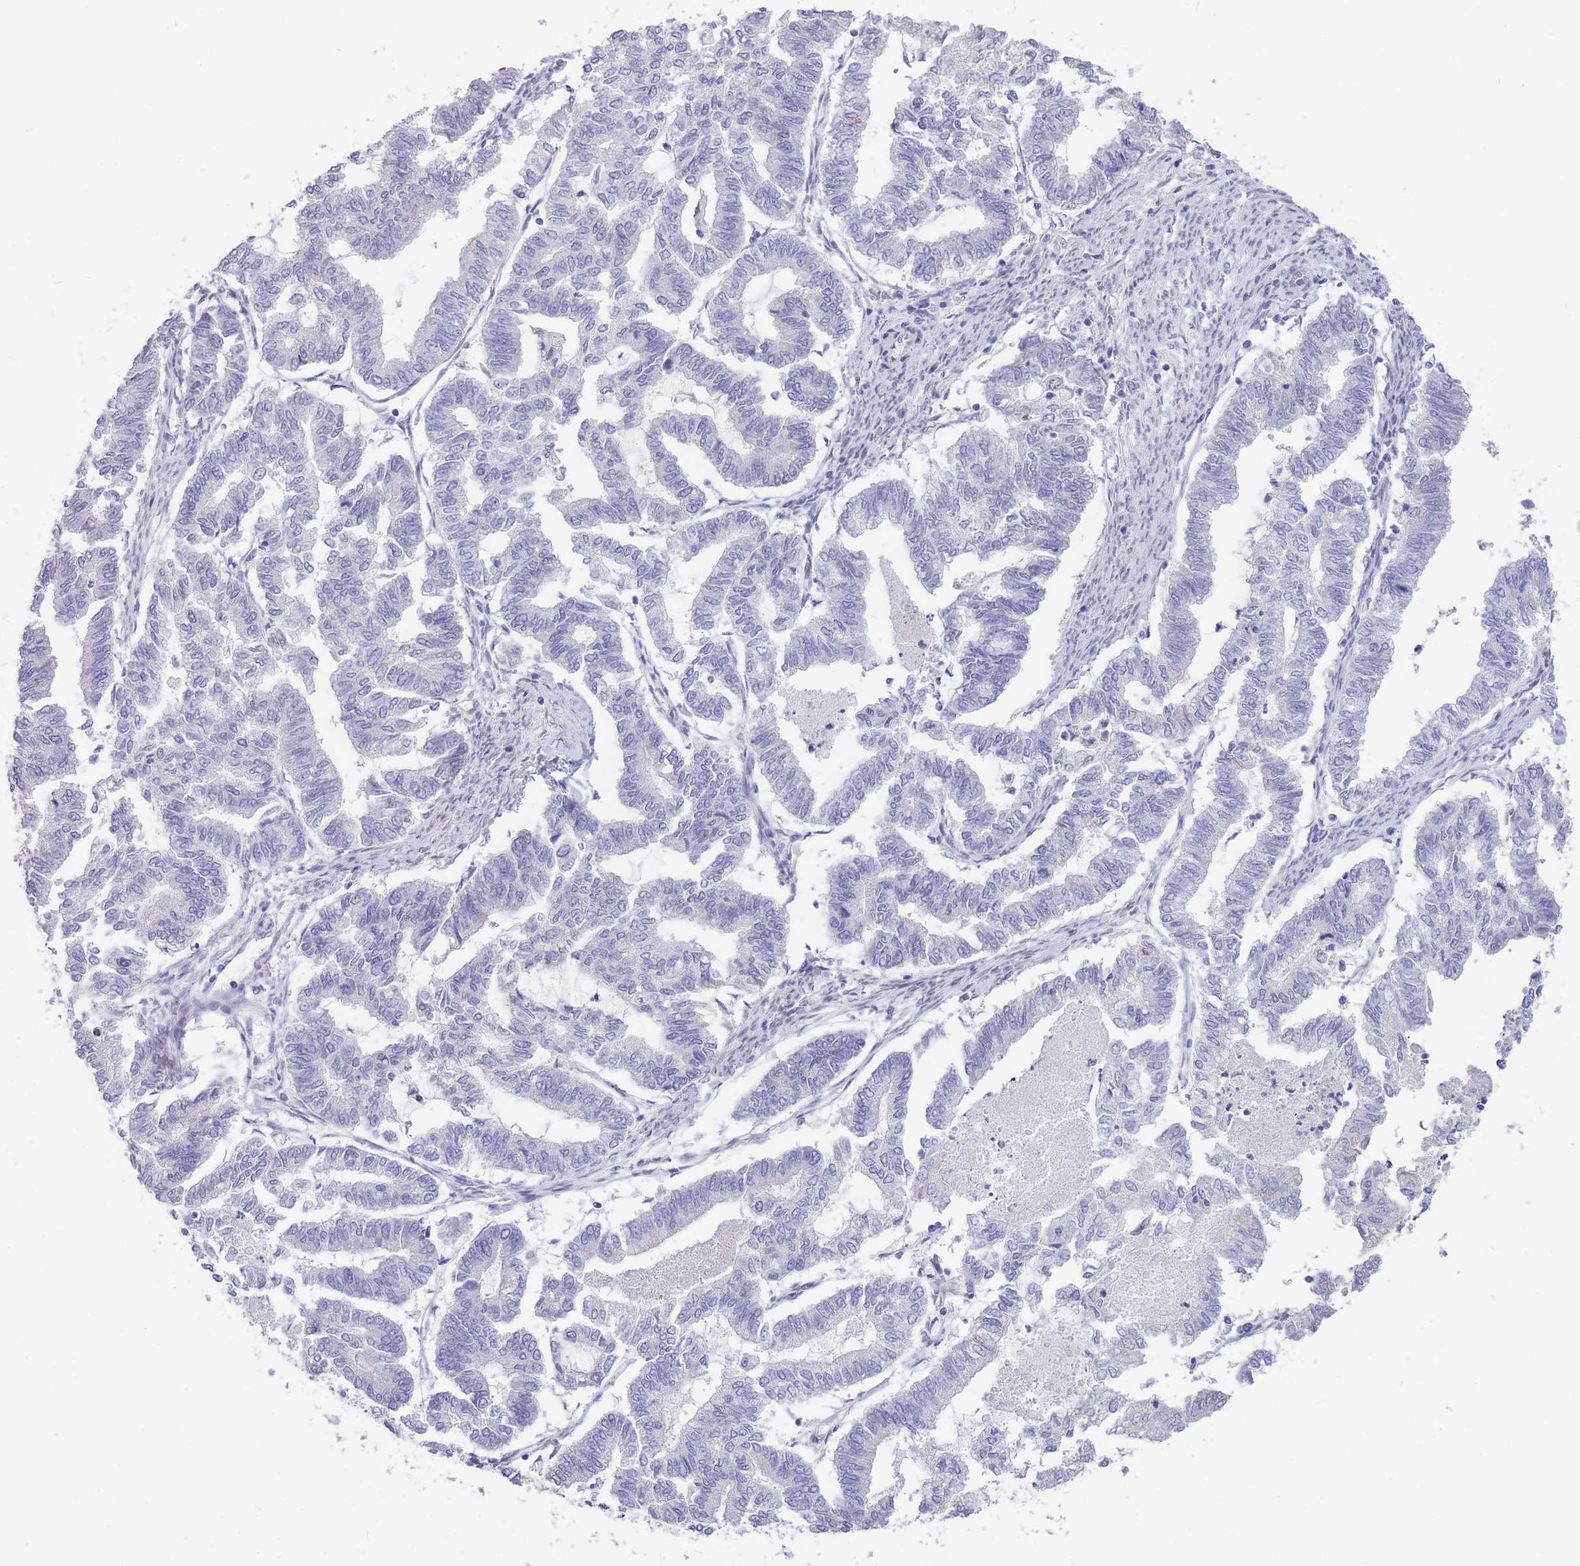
{"staining": {"intensity": "negative", "quantity": "none", "location": "none"}, "tissue": "endometrial cancer", "cell_type": "Tumor cells", "image_type": "cancer", "snomed": [{"axis": "morphology", "description": "Adenocarcinoma, NOS"}, {"axis": "topography", "description": "Endometrium"}], "caption": "This is a photomicrograph of immunohistochemistry staining of endometrial cancer (adenocarcinoma), which shows no expression in tumor cells.", "gene": "SHCBP1", "patient": {"sex": "female", "age": 79}}